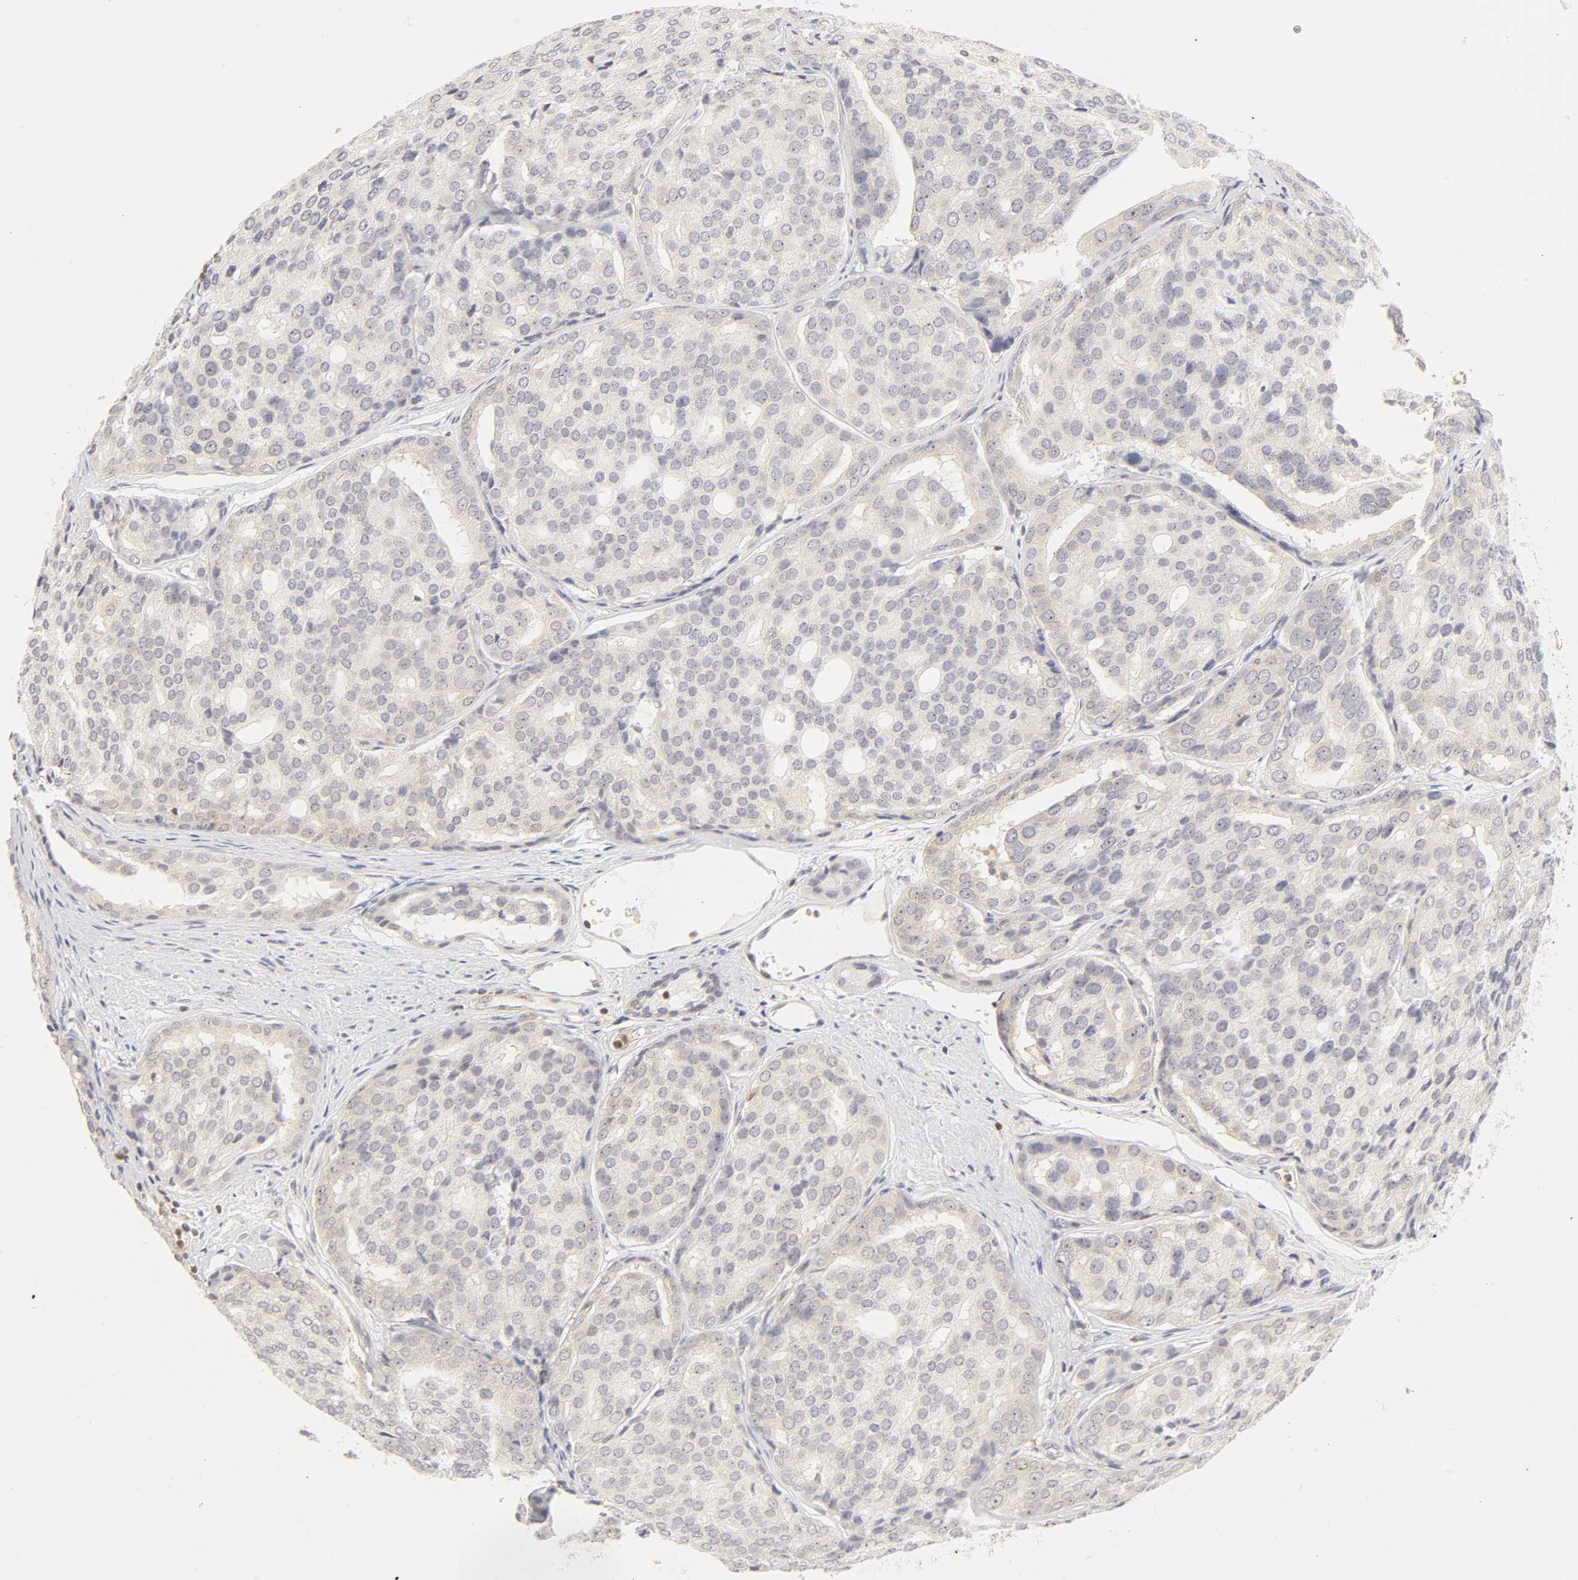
{"staining": {"intensity": "weak", "quantity": "25%-75%", "location": "cytoplasmic/membranous"}, "tissue": "prostate cancer", "cell_type": "Tumor cells", "image_type": "cancer", "snomed": [{"axis": "morphology", "description": "Adenocarcinoma, High grade"}, {"axis": "topography", "description": "Prostate"}], "caption": "IHC of prostate cancer reveals low levels of weak cytoplasmic/membranous staining in approximately 25%-75% of tumor cells. IHC stains the protein in brown and the nuclei are stained blue.", "gene": "KIF2A", "patient": {"sex": "male", "age": 64}}